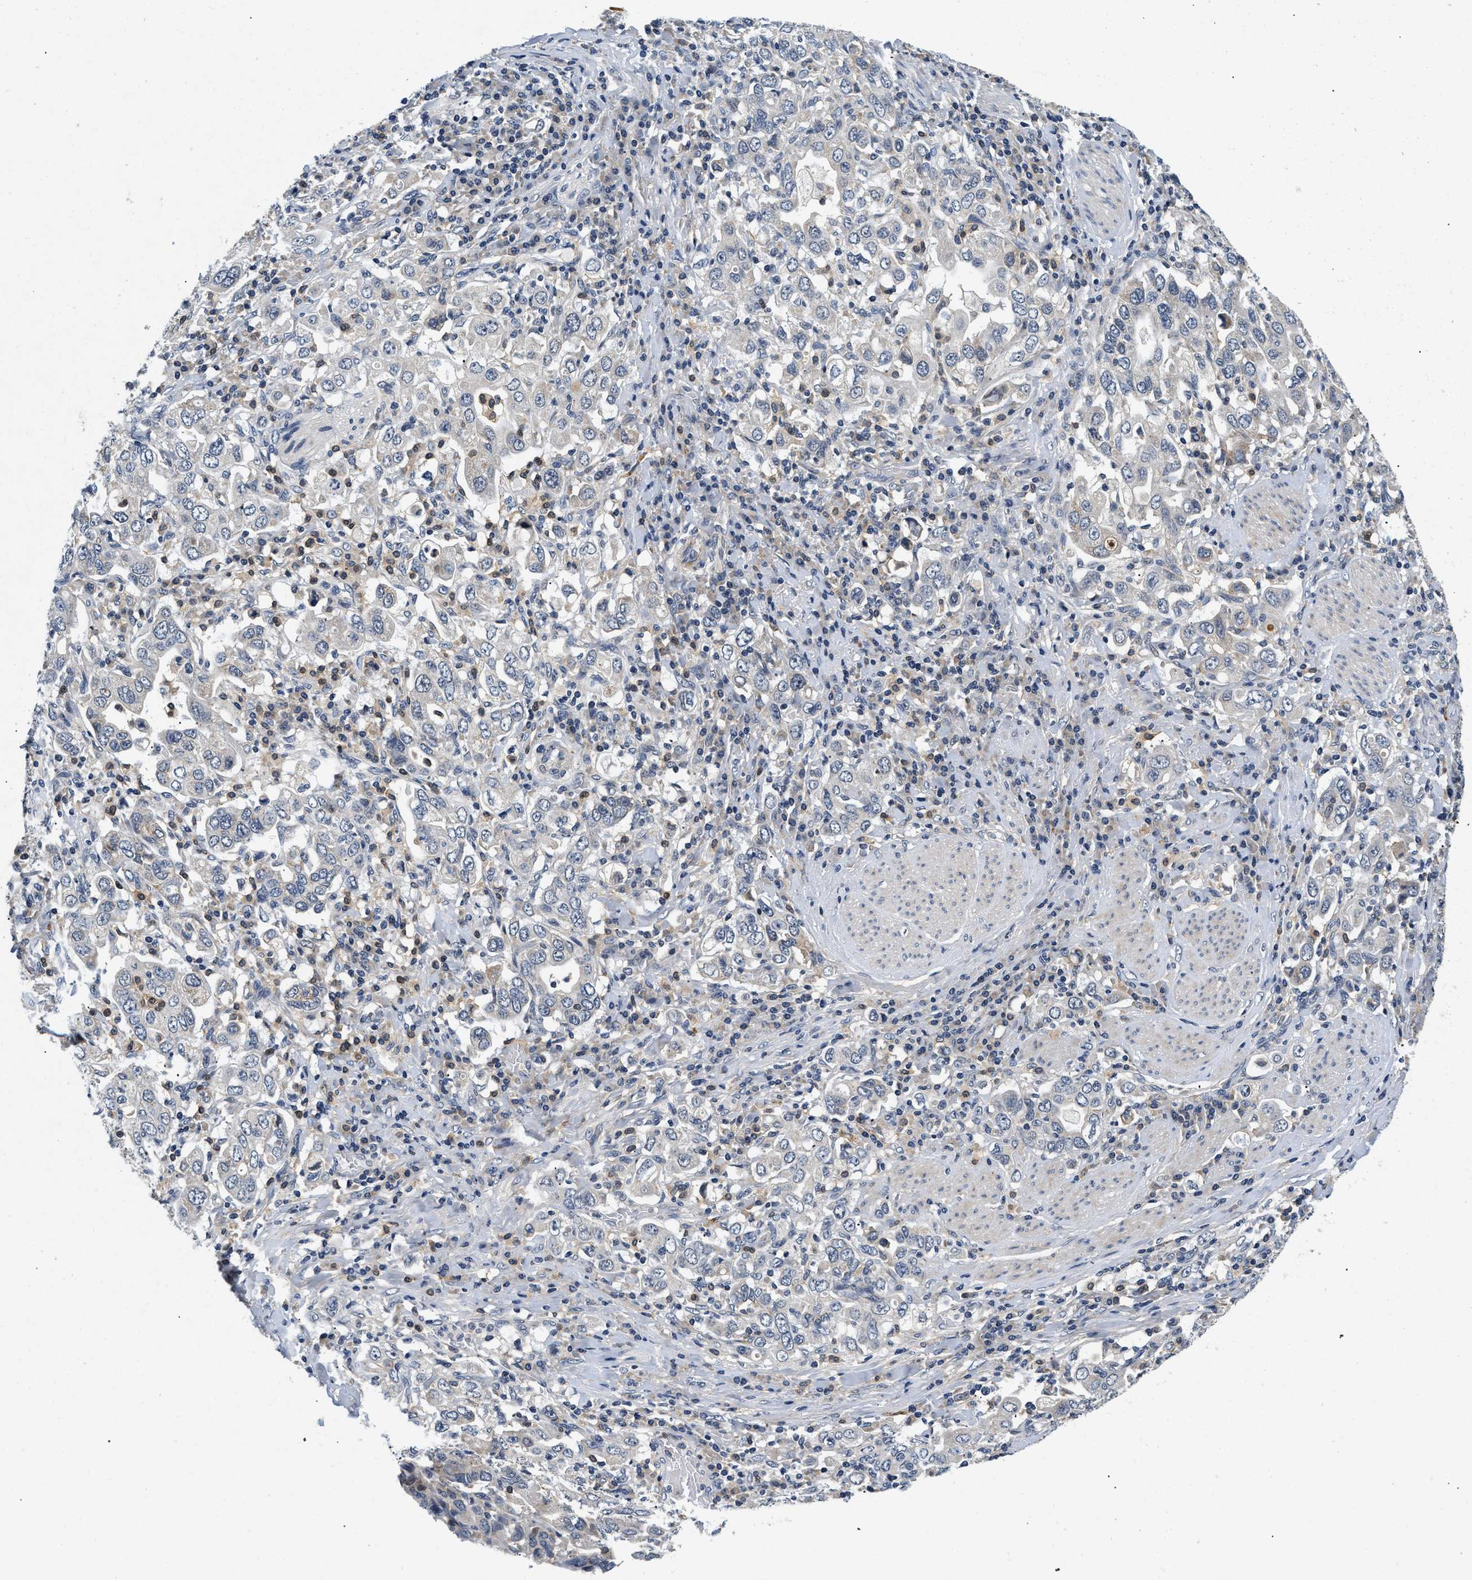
{"staining": {"intensity": "negative", "quantity": "none", "location": "none"}, "tissue": "stomach cancer", "cell_type": "Tumor cells", "image_type": "cancer", "snomed": [{"axis": "morphology", "description": "Adenocarcinoma, NOS"}, {"axis": "topography", "description": "Stomach, upper"}], "caption": "Protein analysis of adenocarcinoma (stomach) shows no significant staining in tumor cells.", "gene": "PDP1", "patient": {"sex": "male", "age": 62}}